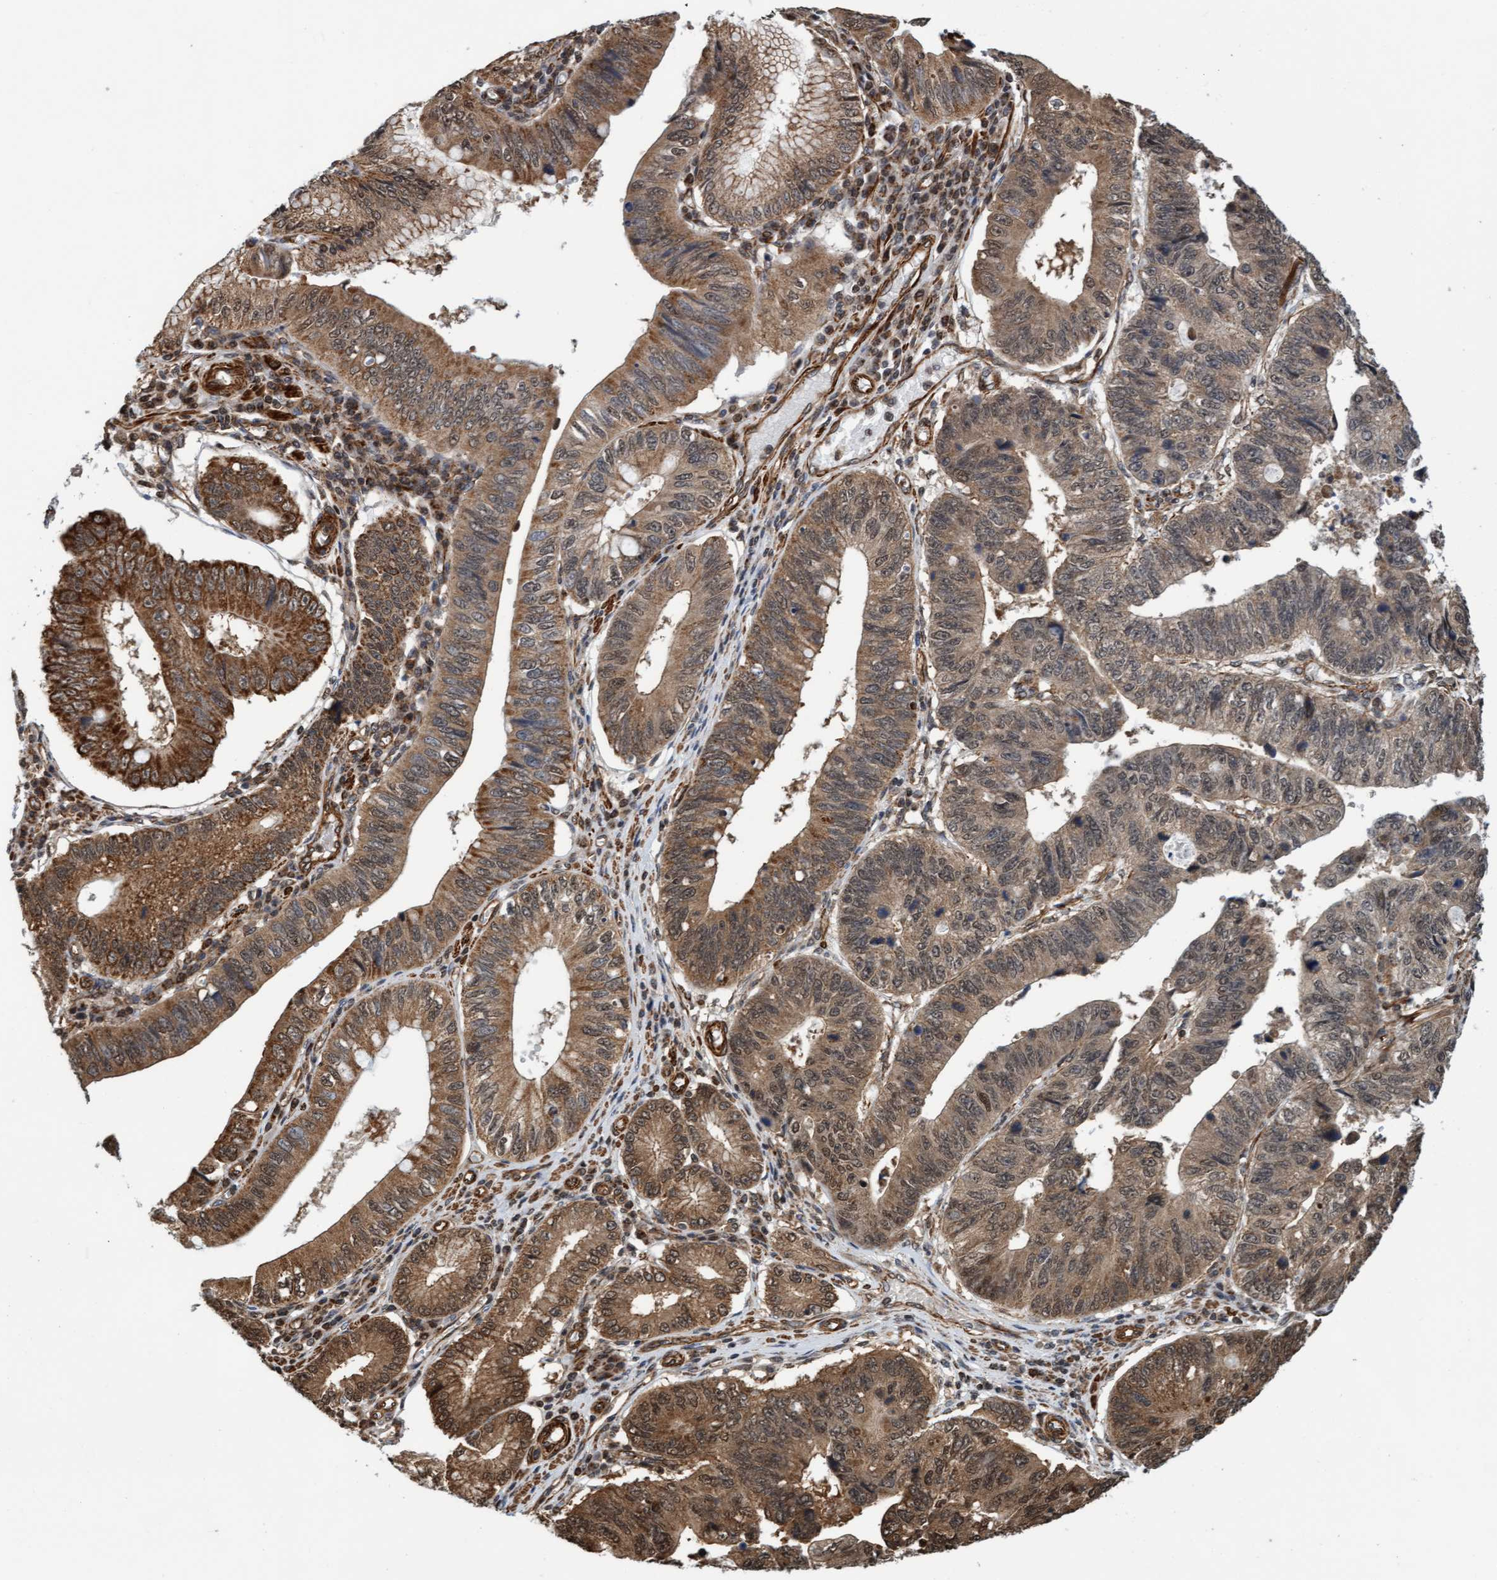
{"staining": {"intensity": "moderate", "quantity": ">75%", "location": "cytoplasmic/membranous,nuclear"}, "tissue": "stomach cancer", "cell_type": "Tumor cells", "image_type": "cancer", "snomed": [{"axis": "morphology", "description": "Adenocarcinoma, NOS"}, {"axis": "topography", "description": "Stomach"}], "caption": "This is an image of IHC staining of stomach adenocarcinoma, which shows moderate expression in the cytoplasmic/membranous and nuclear of tumor cells.", "gene": "STXBP4", "patient": {"sex": "male", "age": 59}}